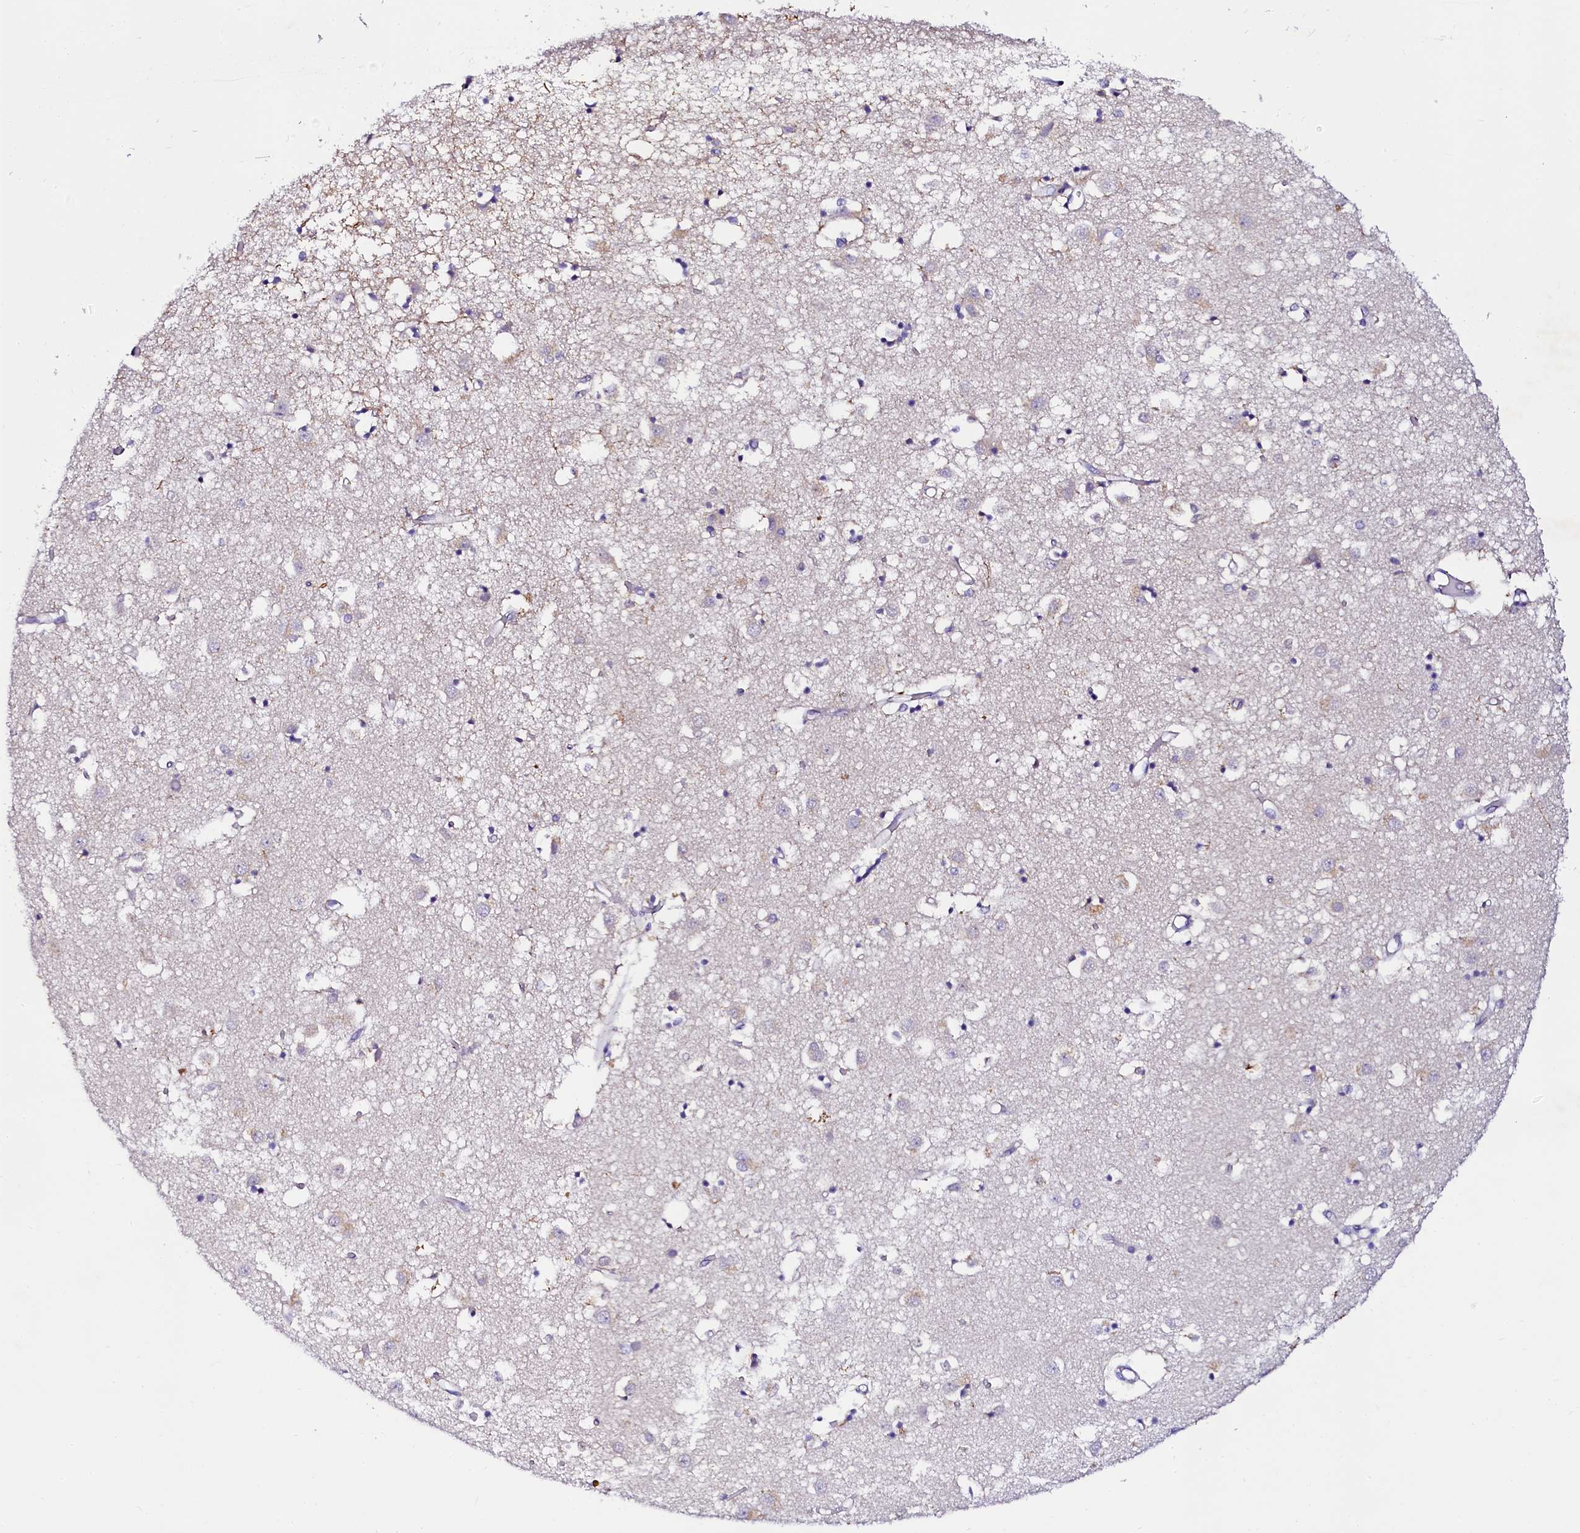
{"staining": {"intensity": "negative", "quantity": "none", "location": "none"}, "tissue": "caudate", "cell_type": "Glial cells", "image_type": "normal", "snomed": [{"axis": "morphology", "description": "Normal tissue, NOS"}, {"axis": "topography", "description": "Lateral ventricle wall"}], "caption": "Immunohistochemistry (IHC) of unremarkable human caudate exhibits no staining in glial cells.", "gene": "SORD", "patient": {"sex": "male", "age": 70}}